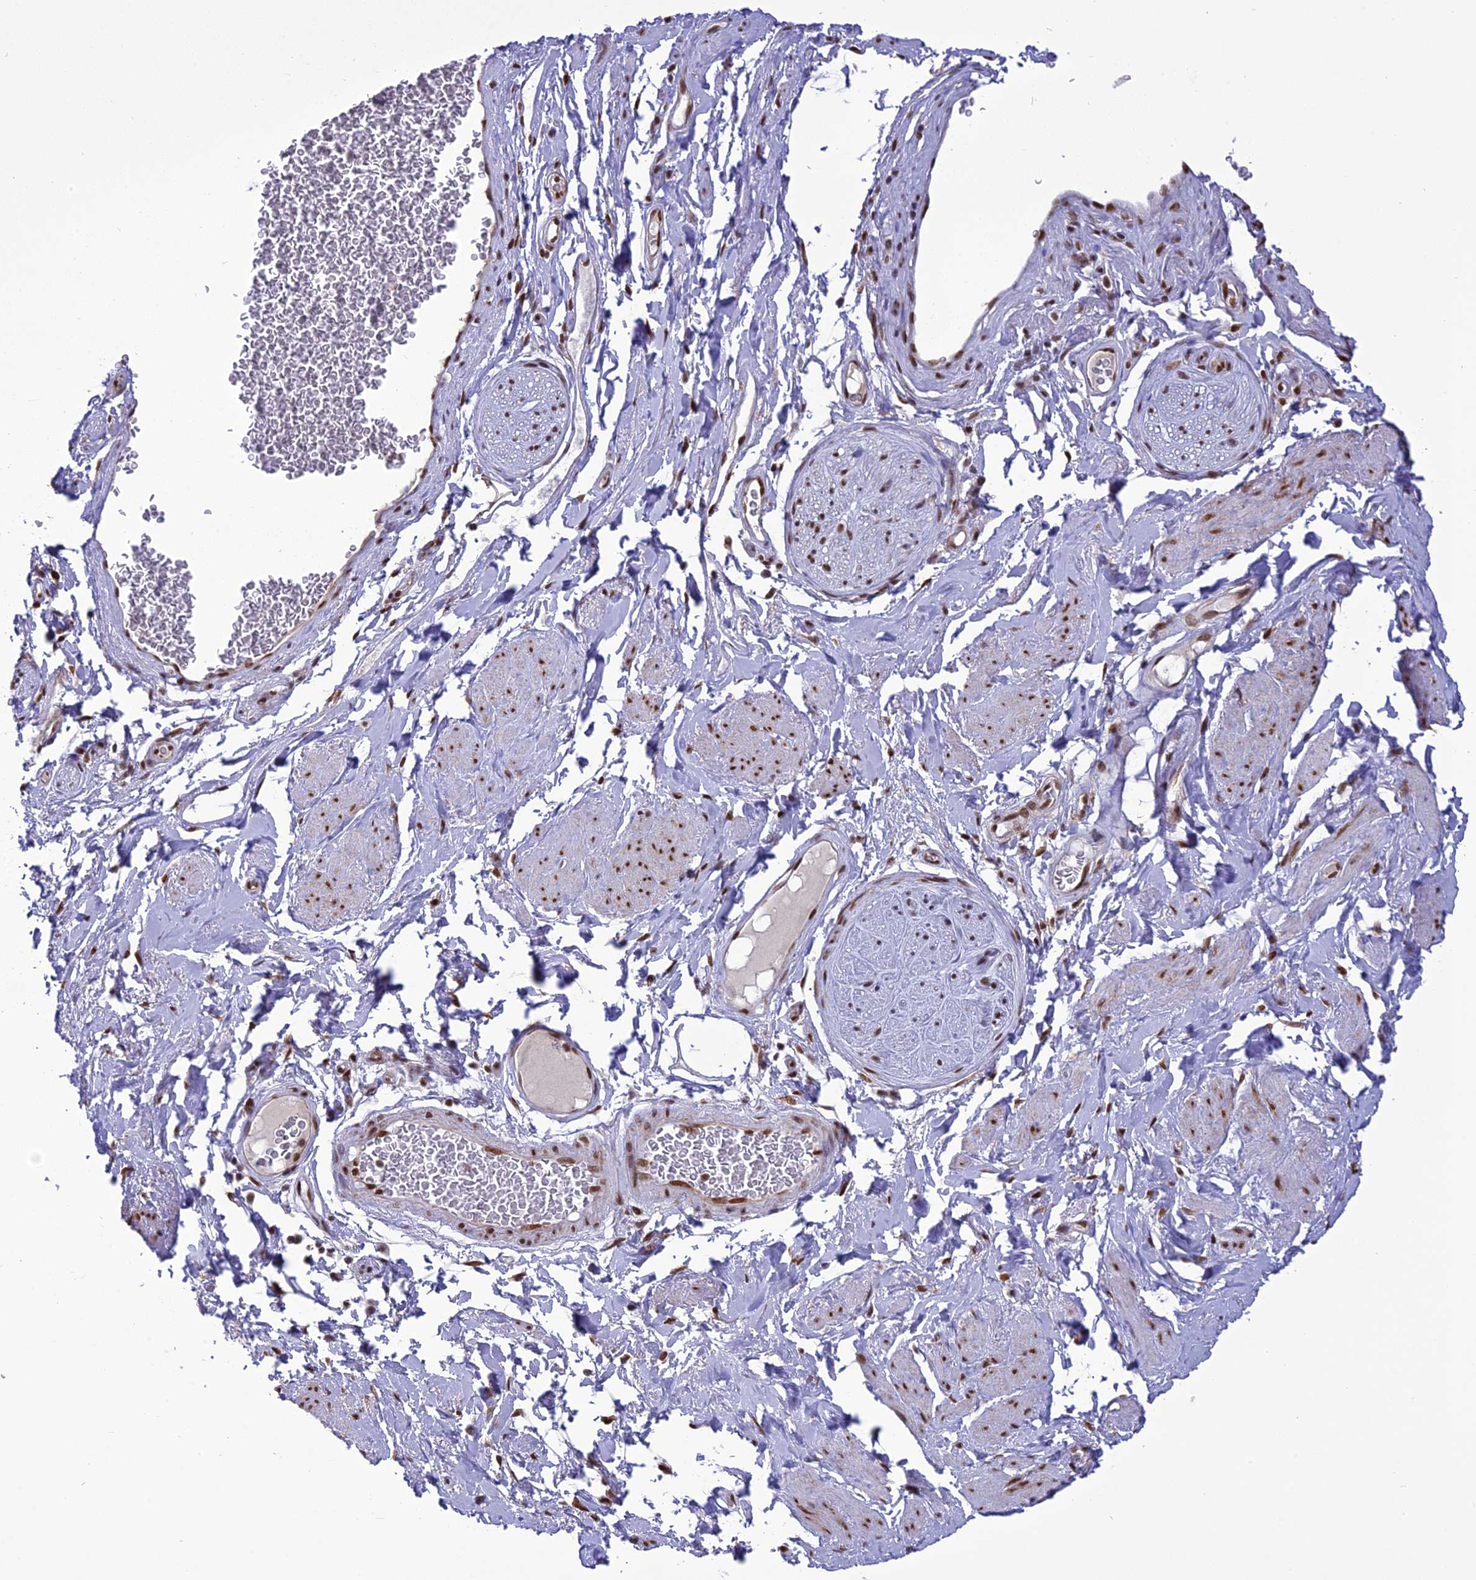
{"staining": {"intensity": "moderate", "quantity": ">75%", "location": "nuclear"}, "tissue": "soft tissue", "cell_type": "Fibroblasts", "image_type": "normal", "snomed": [{"axis": "morphology", "description": "Normal tissue, NOS"}, {"axis": "morphology", "description": "Adenocarcinoma, NOS"}, {"axis": "topography", "description": "Rectum"}, {"axis": "topography", "description": "Vagina"}, {"axis": "topography", "description": "Peripheral nerve tissue"}], "caption": "Soft tissue stained with a brown dye reveals moderate nuclear positive positivity in about >75% of fibroblasts.", "gene": "DDX1", "patient": {"sex": "female", "age": 71}}